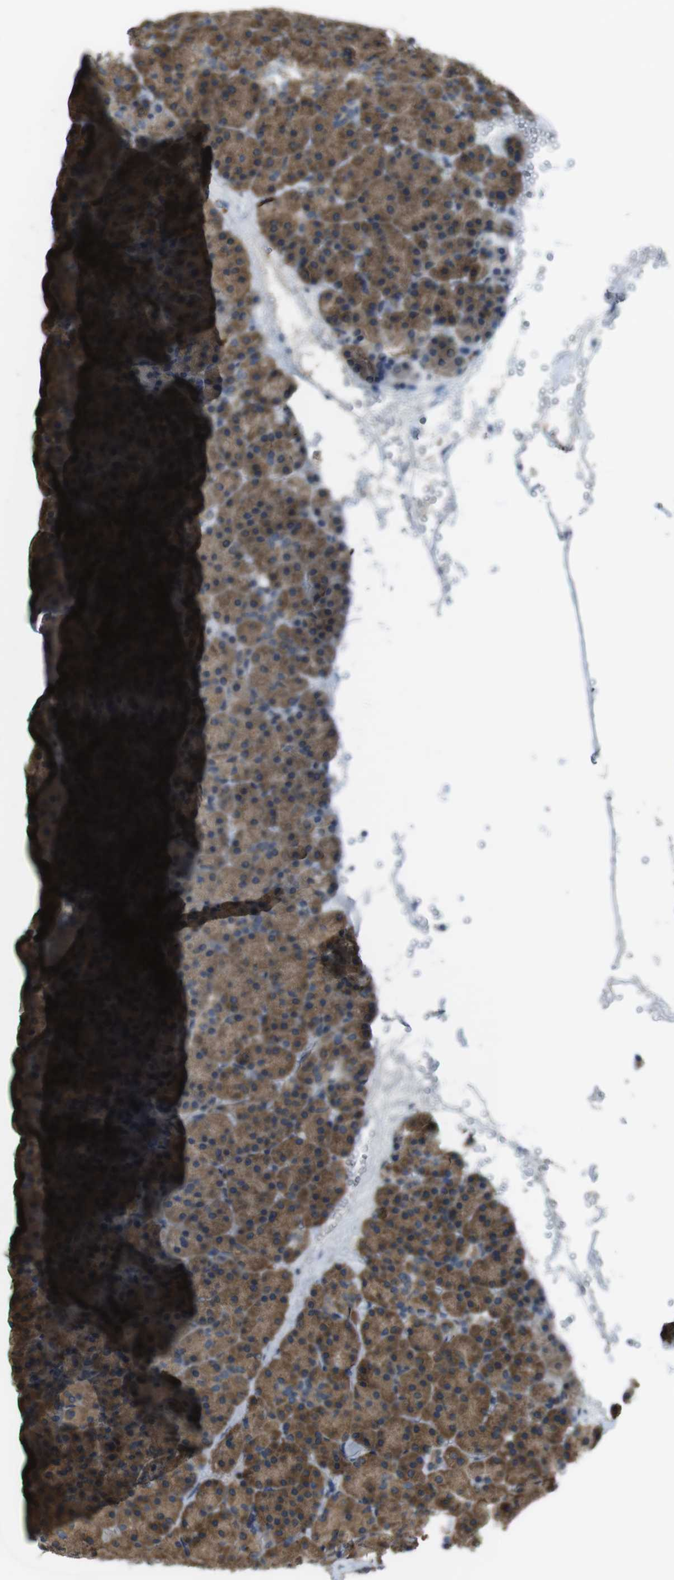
{"staining": {"intensity": "strong", "quantity": ">75%", "location": "cytoplasmic/membranous"}, "tissue": "pancreas", "cell_type": "Exocrine glandular cells", "image_type": "normal", "snomed": [{"axis": "morphology", "description": "Normal tissue, NOS"}, {"axis": "topography", "description": "Pancreas"}], "caption": "Immunohistochemical staining of unremarkable human pancreas reveals high levels of strong cytoplasmic/membranous positivity in about >75% of exocrine glandular cells. (DAB IHC, brown staining for protein, blue staining for nuclei).", "gene": "FUT2", "patient": {"sex": "female", "age": 35}}